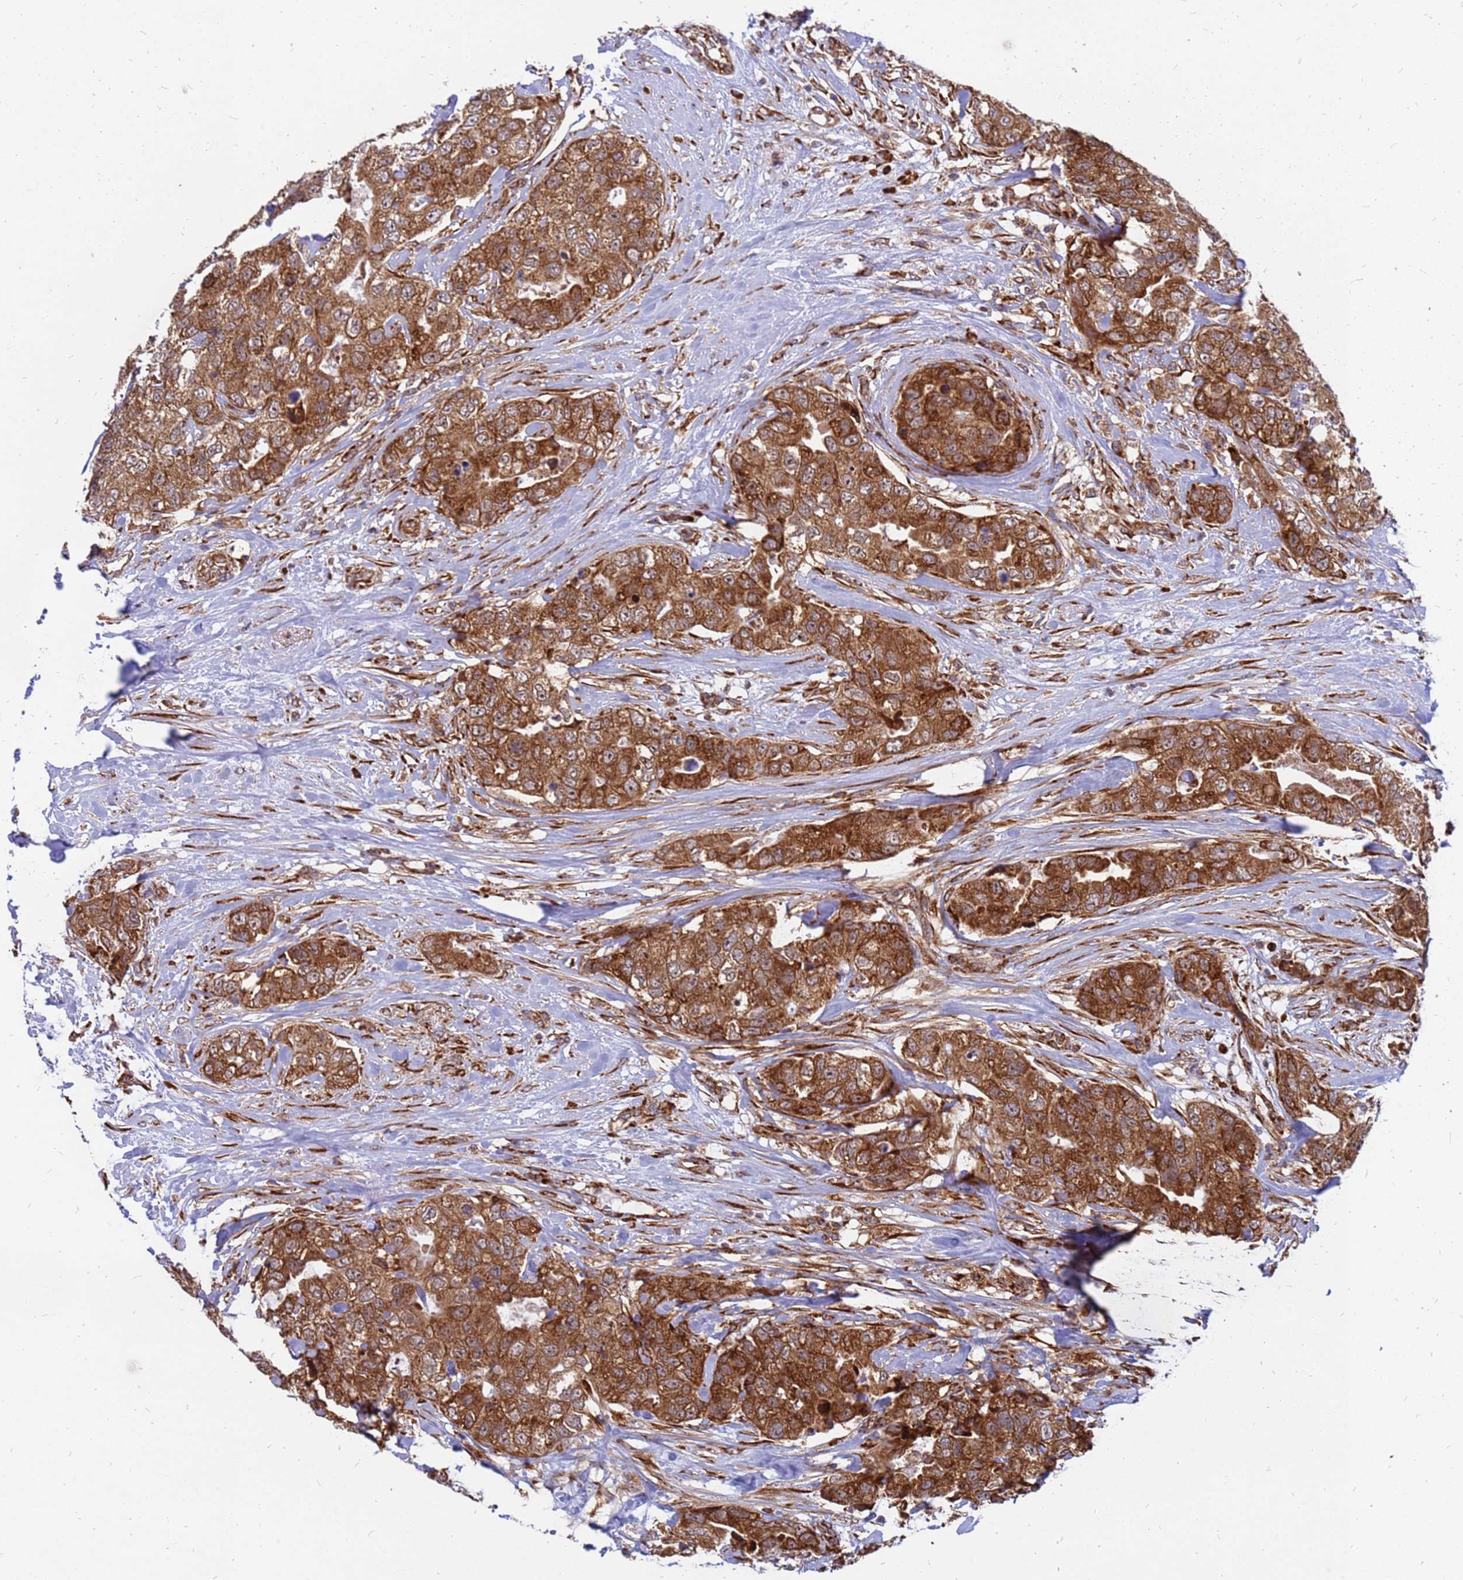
{"staining": {"intensity": "moderate", "quantity": ">75%", "location": "cytoplasmic/membranous"}, "tissue": "breast cancer", "cell_type": "Tumor cells", "image_type": "cancer", "snomed": [{"axis": "morphology", "description": "Duct carcinoma"}, {"axis": "topography", "description": "Breast"}], "caption": "Immunohistochemical staining of human breast cancer displays moderate cytoplasmic/membranous protein expression in approximately >75% of tumor cells.", "gene": "RPL8", "patient": {"sex": "female", "age": 62}}